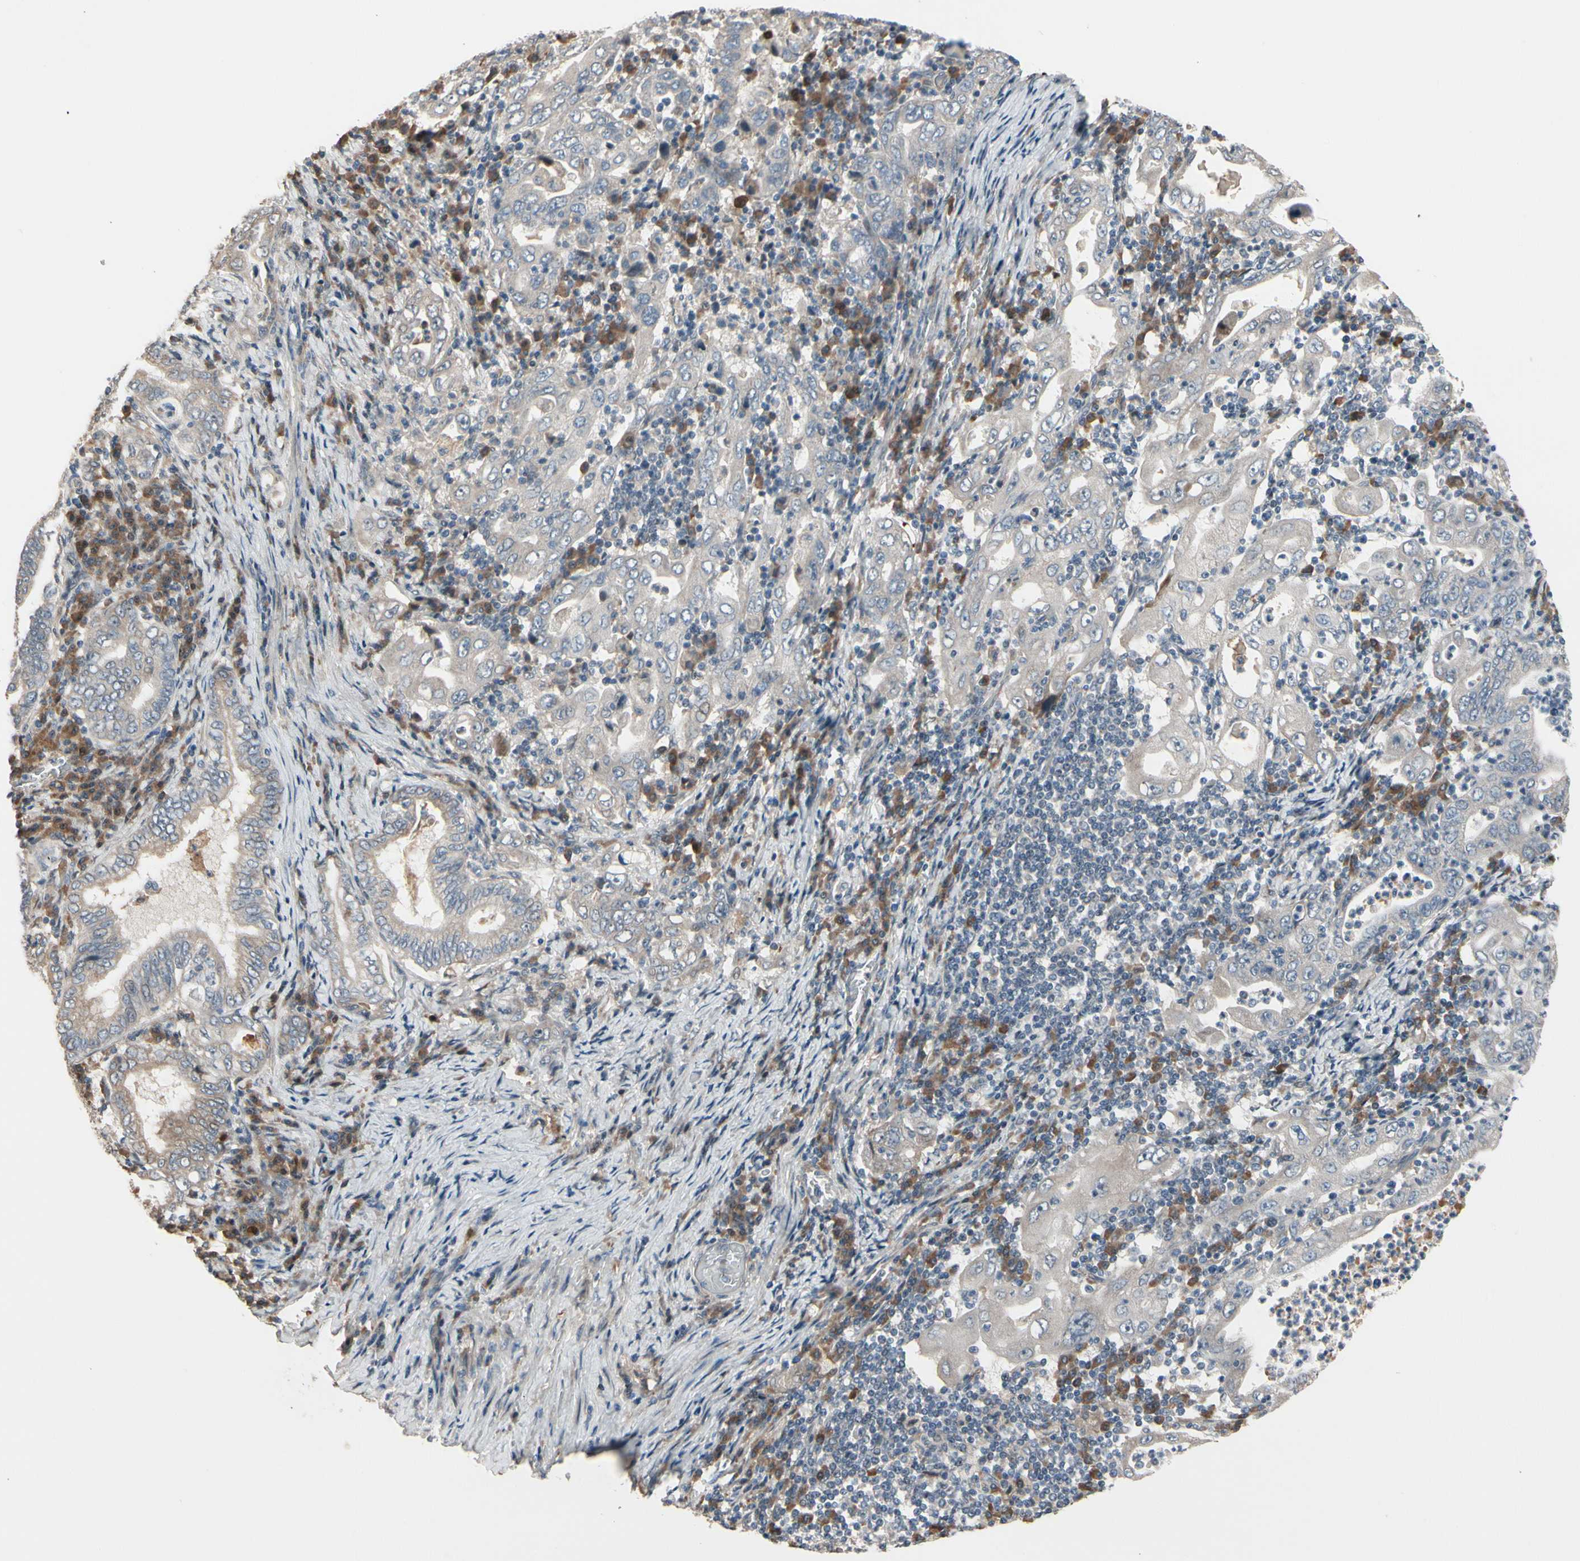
{"staining": {"intensity": "negative", "quantity": "none", "location": "none"}, "tissue": "stomach cancer", "cell_type": "Tumor cells", "image_type": "cancer", "snomed": [{"axis": "morphology", "description": "Normal tissue, NOS"}, {"axis": "morphology", "description": "Adenocarcinoma, NOS"}, {"axis": "topography", "description": "Esophagus"}, {"axis": "topography", "description": "Stomach, upper"}, {"axis": "topography", "description": "Peripheral nerve tissue"}], "caption": "This is an IHC image of stomach cancer (adenocarcinoma). There is no positivity in tumor cells.", "gene": "SNX29", "patient": {"sex": "male", "age": 62}}